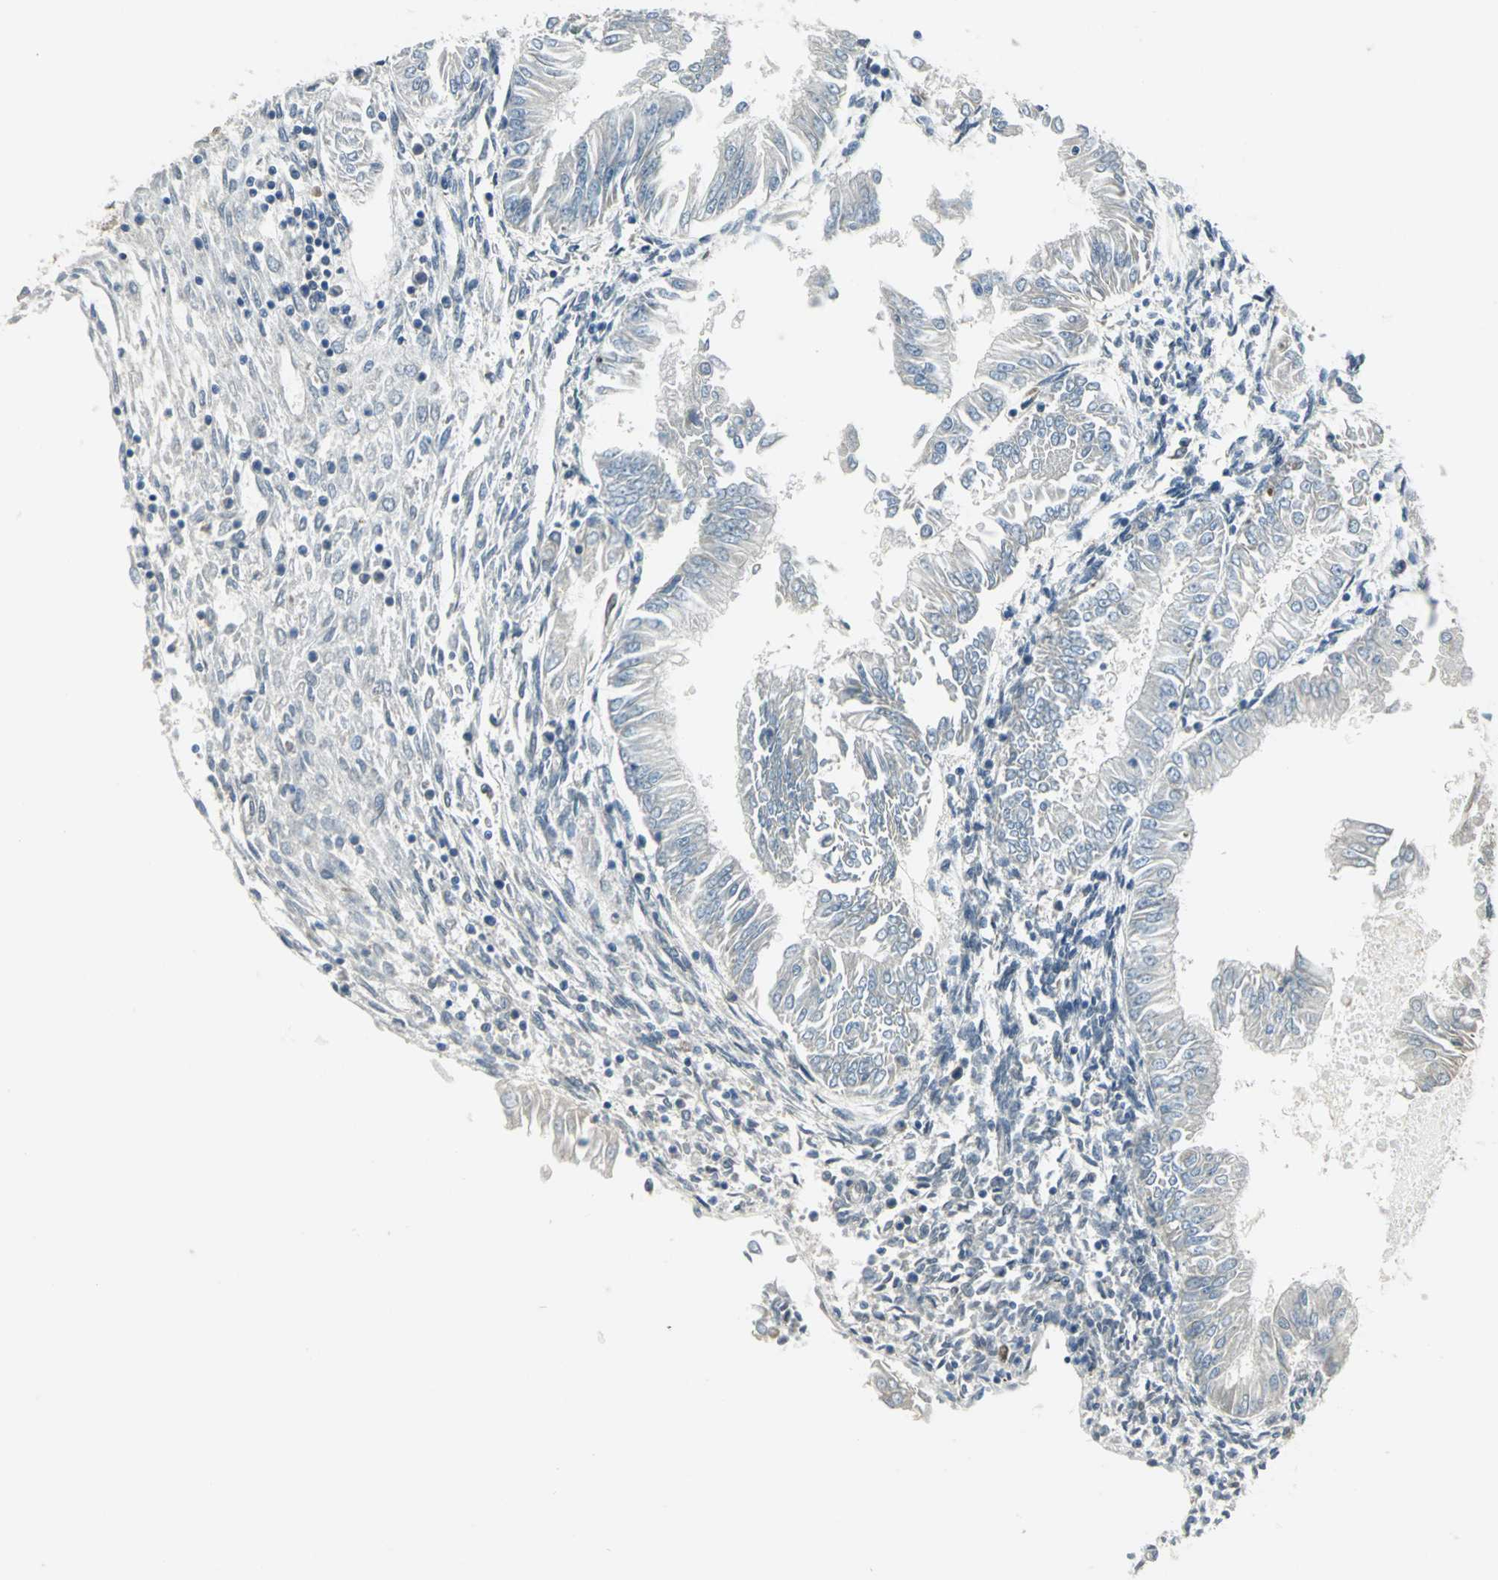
{"staining": {"intensity": "weak", "quantity": ">75%", "location": "cytoplasmic/membranous"}, "tissue": "endometrial cancer", "cell_type": "Tumor cells", "image_type": "cancer", "snomed": [{"axis": "morphology", "description": "Adenocarcinoma, NOS"}, {"axis": "topography", "description": "Endometrium"}], "caption": "Tumor cells reveal weak cytoplasmic/membranous expression in about >75% of cells in adenocarcinoma (endometrial).", "gene": "PLAGL2", "patient": {"sex": "female", "age": 53}}